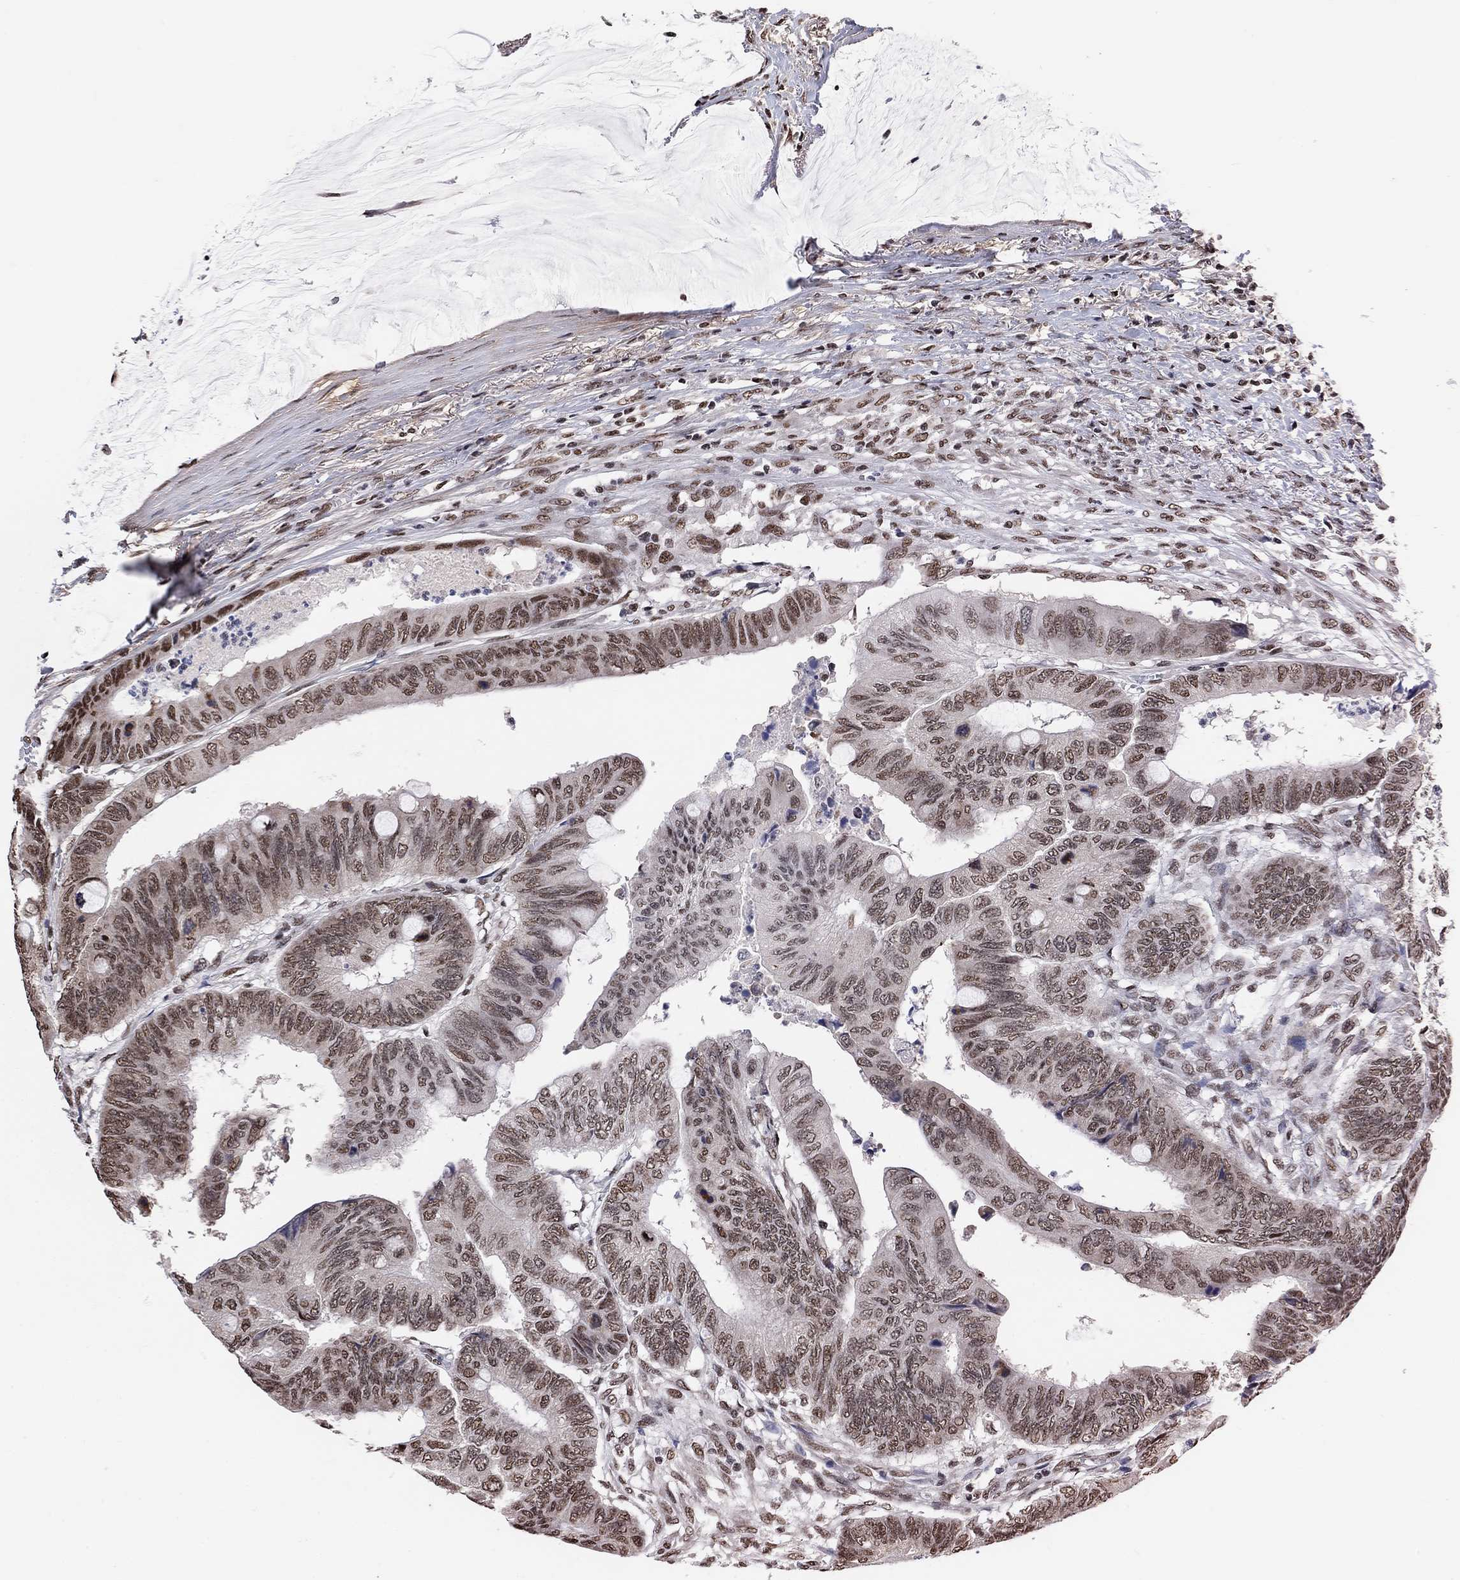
{"staining": {"intensity": "moderate", "quantity": "25%-75%", "location": "nuclear"}, "tissue": "colorectal cancer", "cell_type": "Tumor cells", "image_type": "cancer", "snomed": [{"axis": "morphology", "description": "Normal tissue, NOS"}, {"axis": "morphology", "description": "Adenocarcinoma, NOS"}, {"axis": "topography", "description": "Rectum"}, {"axis": "topography", "description": "Peripheral nerve tissue"}], "caption": "This is an image of immunohistochemistry staining of adenocarcinoma (colorectal), which shows moderate staining in the nuclear of tumor cells.", "gene": "USP39", "patient": {"sex": "male", "age": 92}}